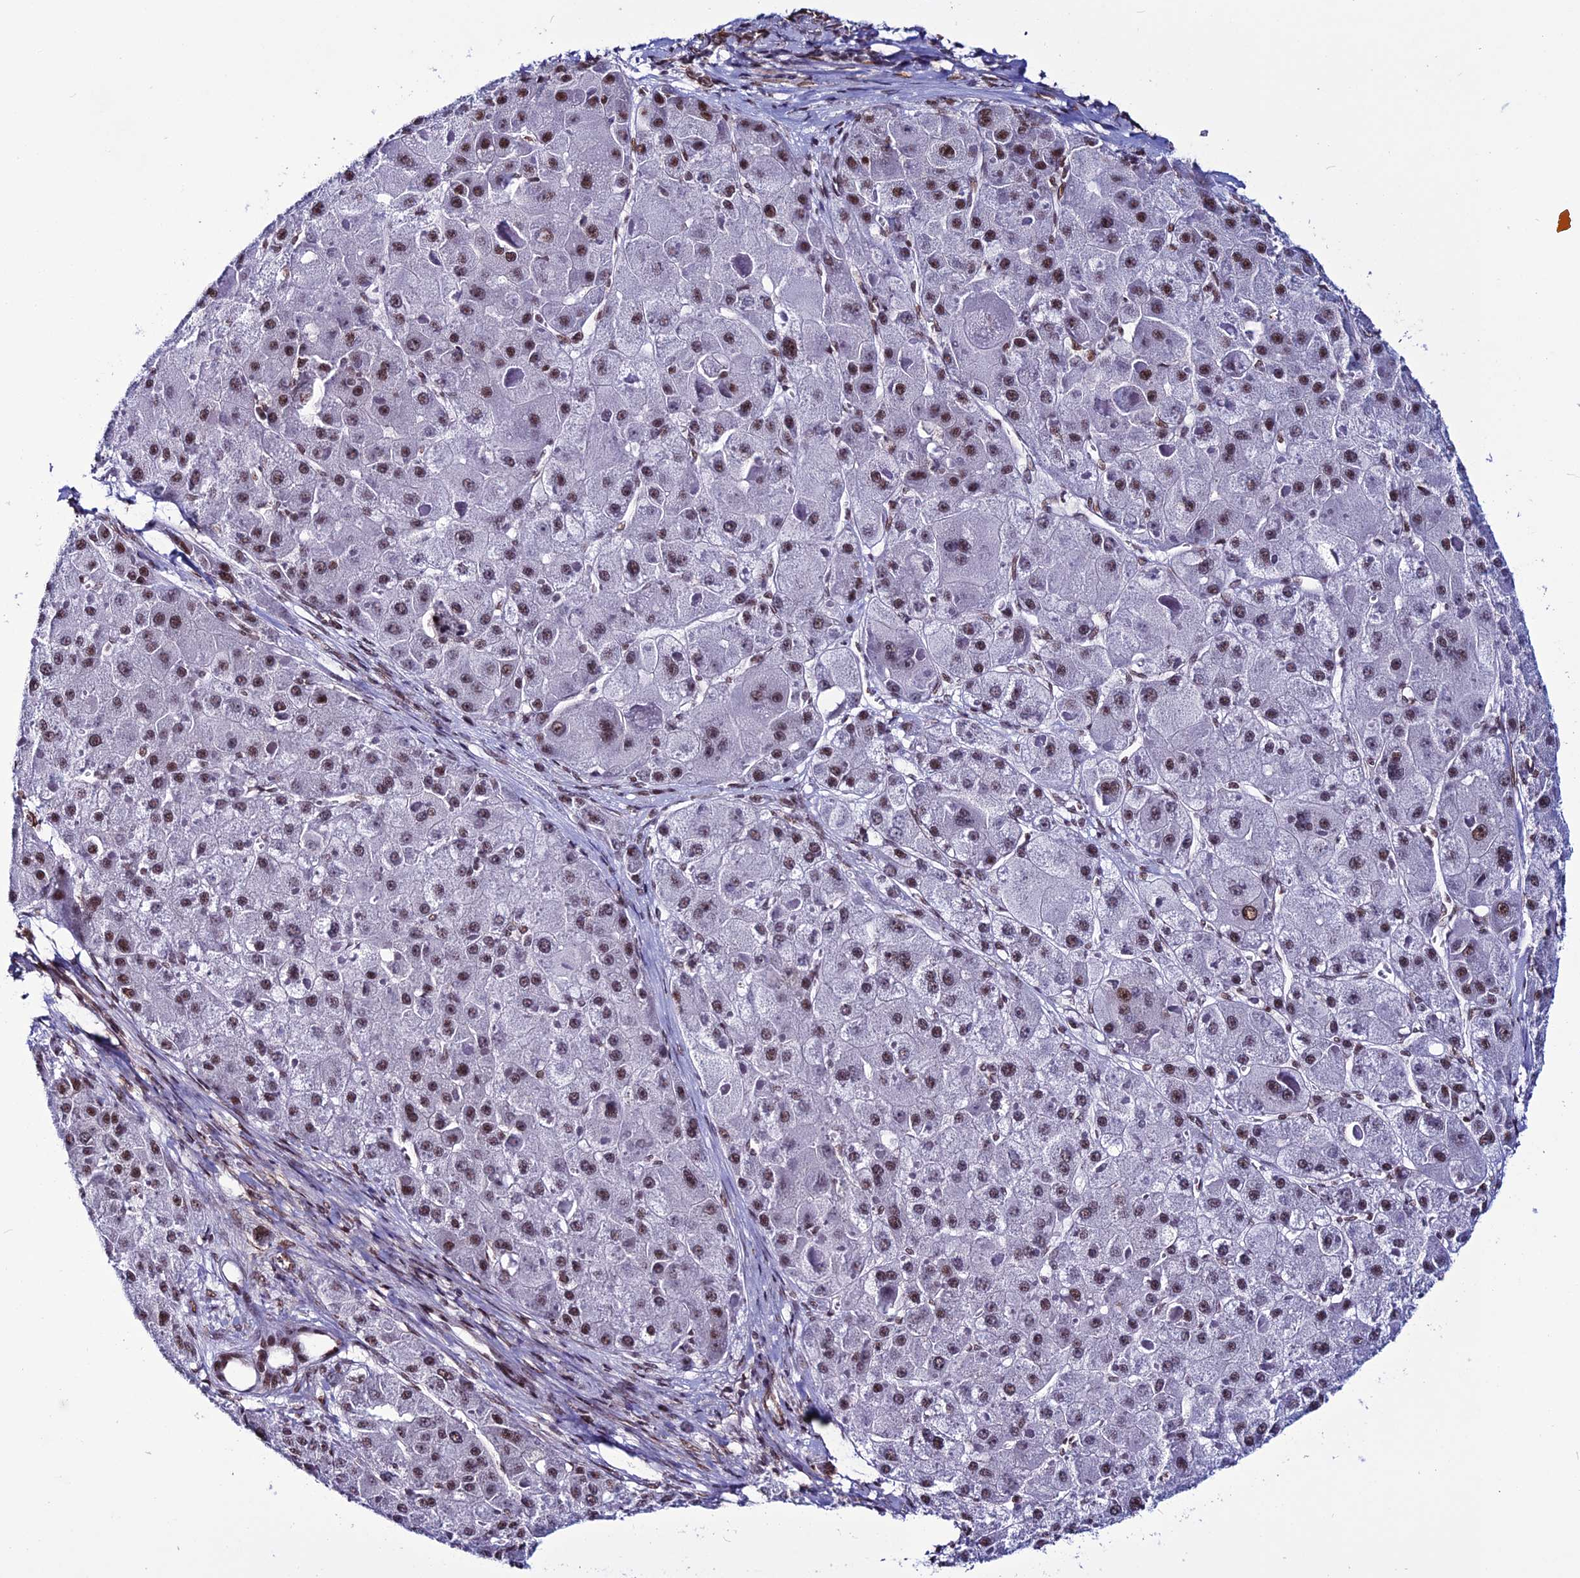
{"staining": {"intensity": "moderate", "quantity": ">75%", "location": "nuclear"}, "tissue": "liver cancer", "cell_type": "Tumor cells", "image_type": "cancer", "snomed": [{"axis": "morphology", "description": "Carcinoma, Hepatocellular, NOS"}, {"axis": "topography", "description": "Liver"}], "caption": "DAB (3,3'-diaminobenzidine) immunohistochemical staining of hepatocellular carcinoma (liver) shows moderate nuclear protein expression in about >75% of tumor cells.", "gene": "U2AF1", "patient": {"sex": "female", "age": 73}}